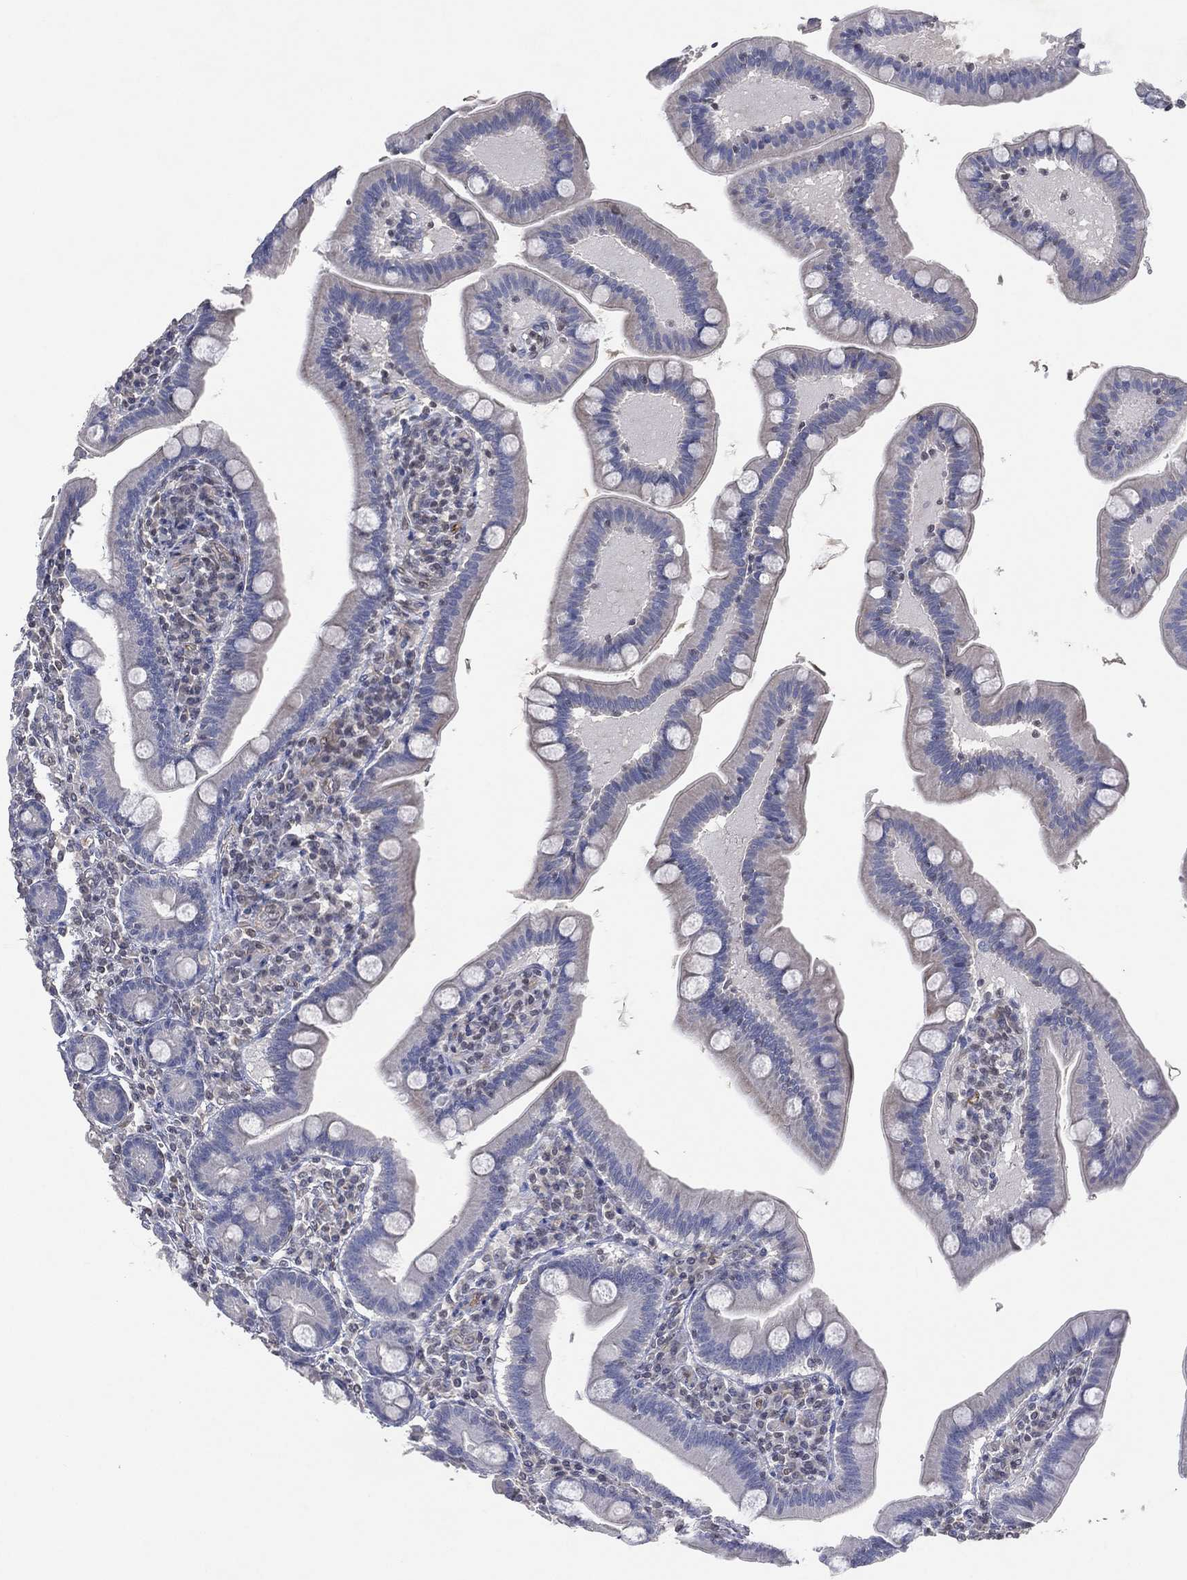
{"staining": {"intensity": "negative", "quantity": "none", "location": "none"}, "tissue": "small intestine", "cell_type": "Glandular cells", "image_type": "normal", "snomed": [{"axis": "morphology", "description": "Normal tissue, NOS"}, {"axis": "topography", "description": "Small intestine"}], "caption": "Photomicrograph shows no protein expression in glandular cells of unremarkable small intestine. (Brightfield microscopy of DAB immunohistochemistry (IHC) at high magnification).", "gene": "FLI1", "patient": {"sex": "male", "age": 66}}